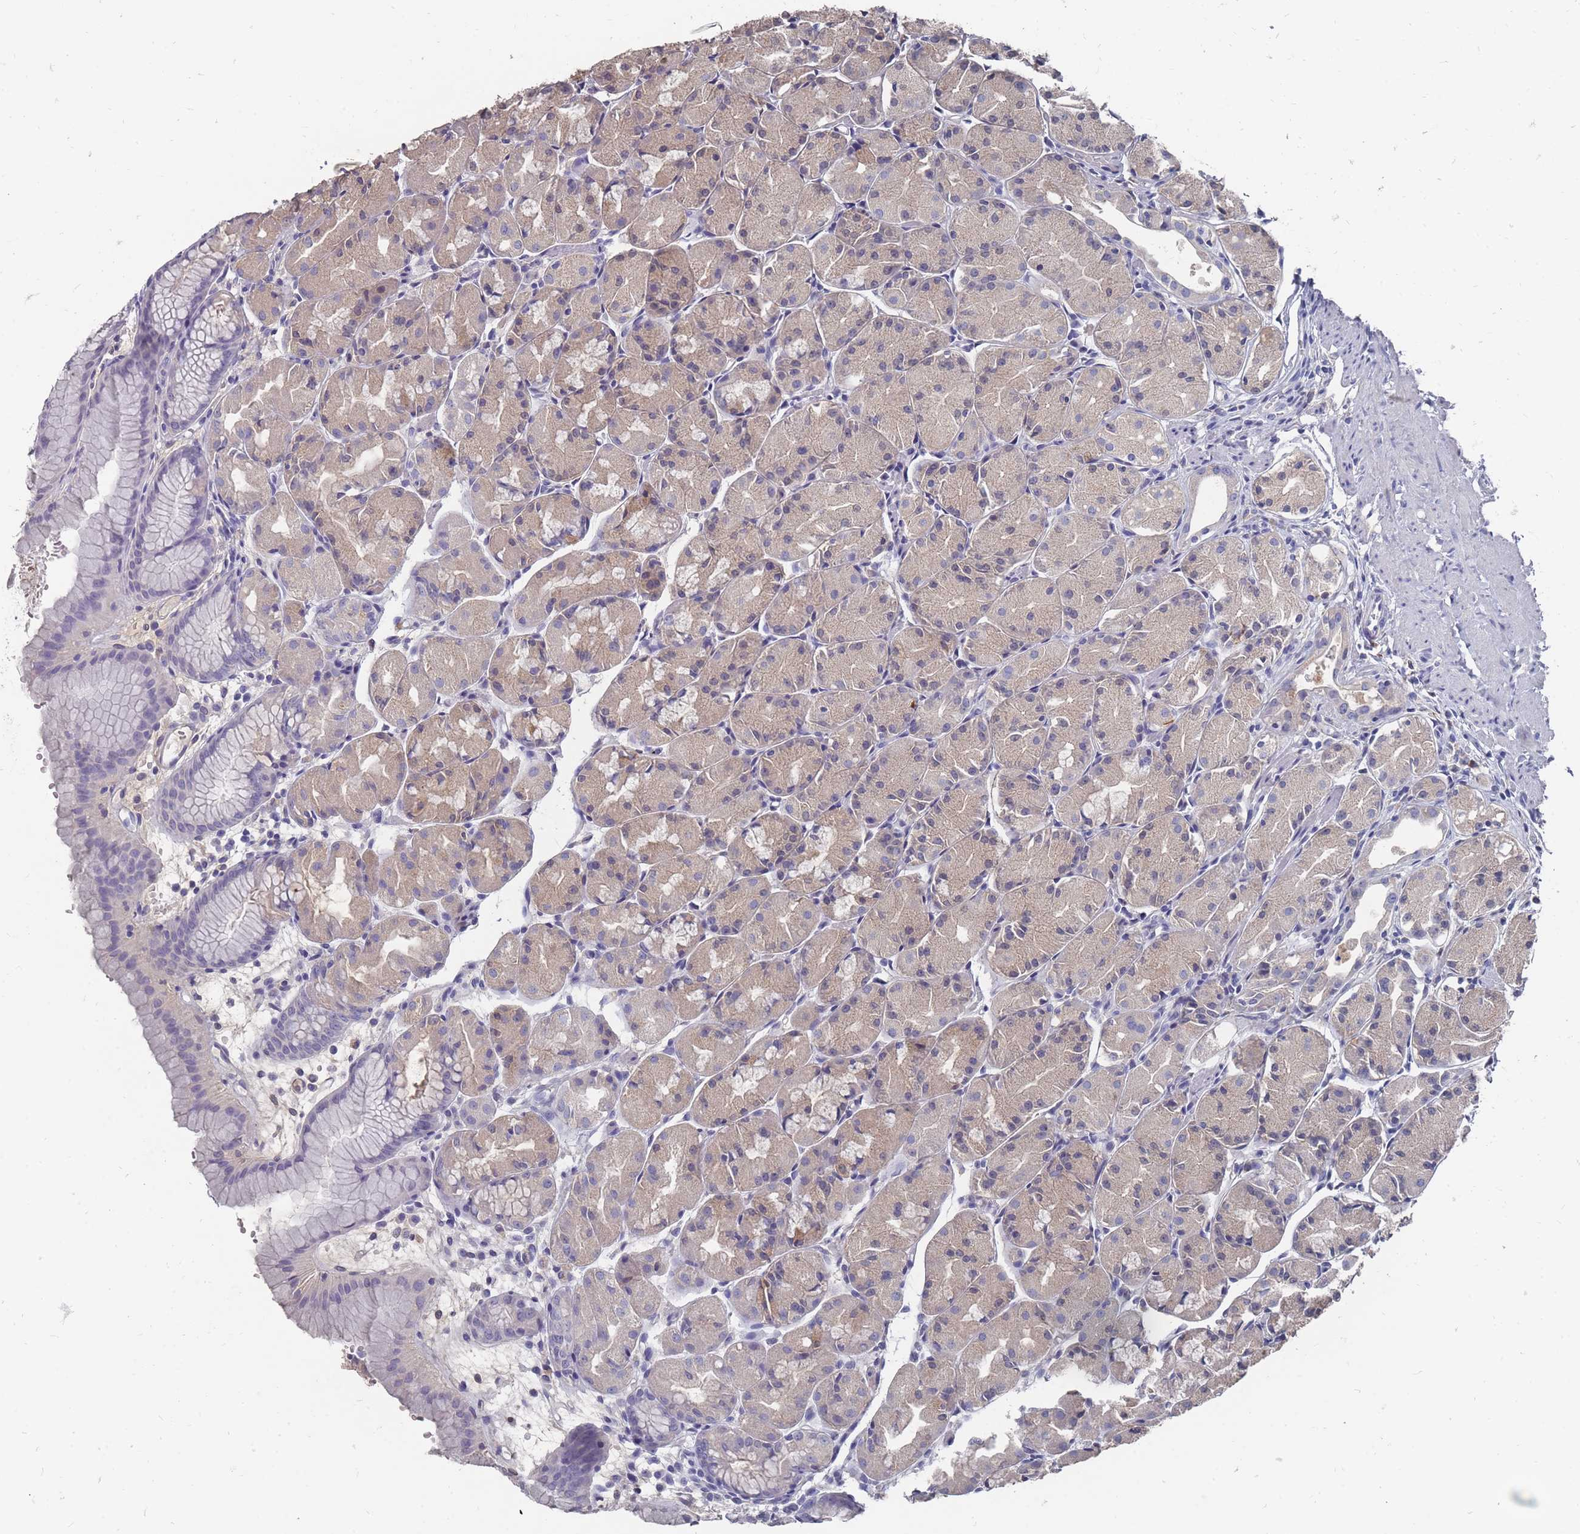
{"staining": {"intensity": "weak", "quantity": "25%-75%", "location": "cytoplasmic/membranous"}, "tissue": "stomach", "cell_type": "Glandular cells", "image_type": "normal", "snomed": [{"axis": "morphology", "description": "Normal tissue, NOS"}, {"axis": "topography", "description": "Stomach, upper"}], "caption": "Protein analysis of normal stomach shows weak cytoplasmic/membranous positivity in approximately 25%-75% of glandular cells.", "gene": "OTULINL", "patient": {"sex": "male", "age": 47}}